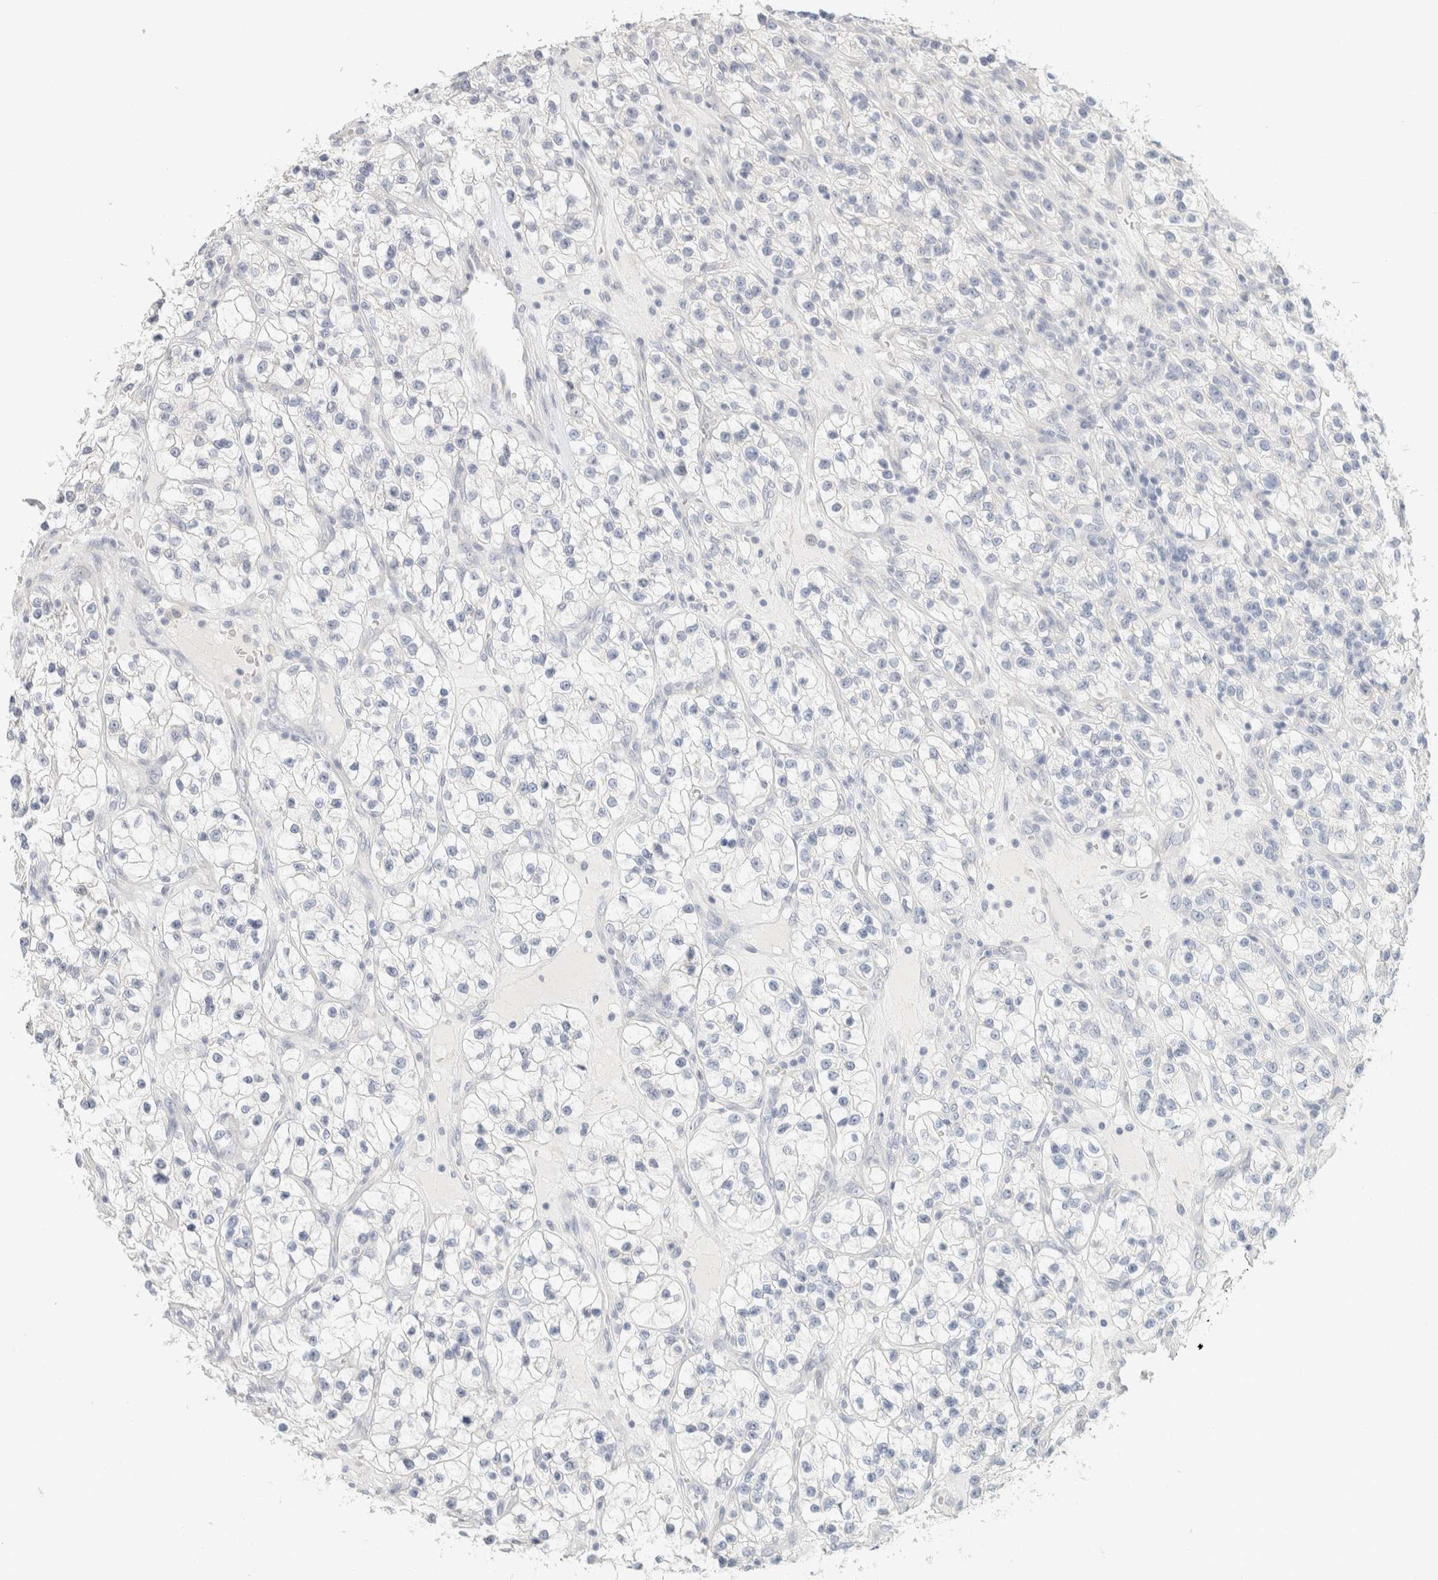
{"staining": {"intensity": "negative", "quantity": "none", "location": "none"}, "tissue": "renal cancer", "cell_type": "Tumor cells", "image_type": "cancer", "snomed": [{"axis": "morphology", "description": "Adenocarcinoma, NOS"}, {"axis": "topography", "description": "Kidney"}], "caption": "A high-resolution micrograph shows immunohistochemistry (IHC) staining of adenocarcinoma (renal), which demonstrates no significant expression in tumor cells.", "gene": "NEFM", "patient": {"sex": "female", "age": 57}}